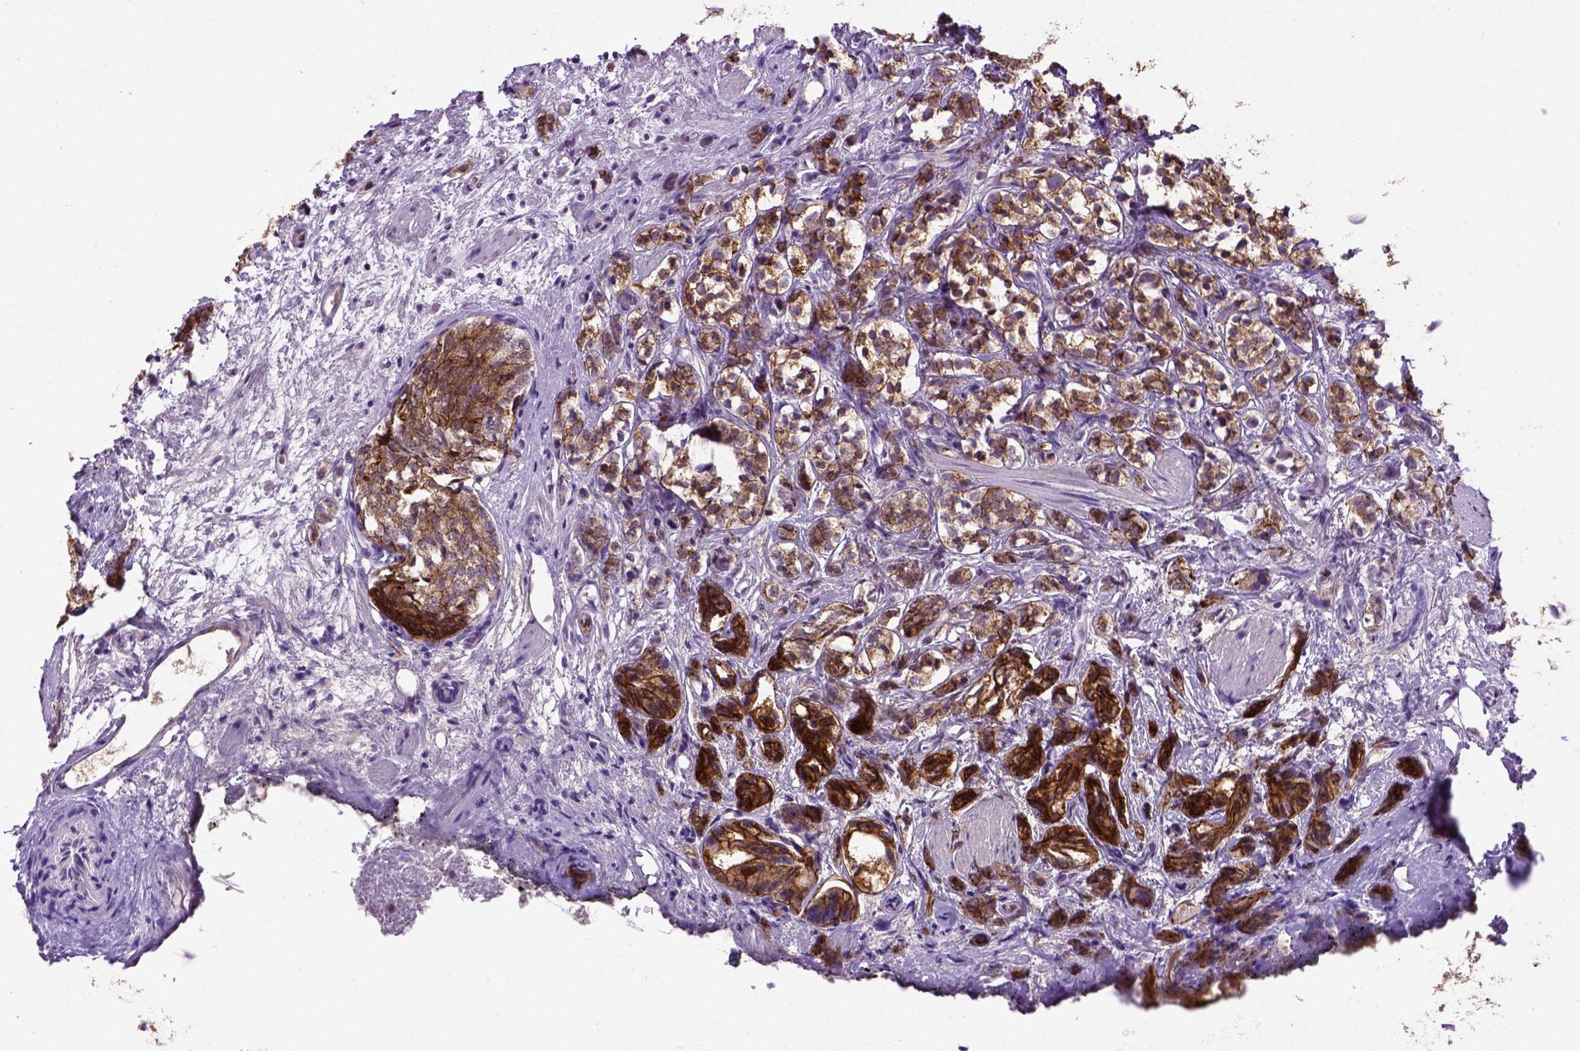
{"staining": {"intensity": "strong", "quantity": ">75%", "location": "cytoplasmic/membranous"}, "tissue": "prostate cancer", "cell_type": "Tumor cells", "image_type": "cancer", "snomed": [{"axis": "morphology", "description": "Adenocarcinoma, High grade"}, {"axis": "topography", "description": "Prostate"}], "caption": "Immunohistochemistry histopathology image of neoplastic tissue: prostate cancer stained using IHC demonstrates high levels of strong protein expression localized specifically in the cytoplasmic/membranous of tumor cells, appearing as a cytoplasmic/membranous brown color.", "gene": "CDH1", "patient": {"sex": "male", "age": 53}}